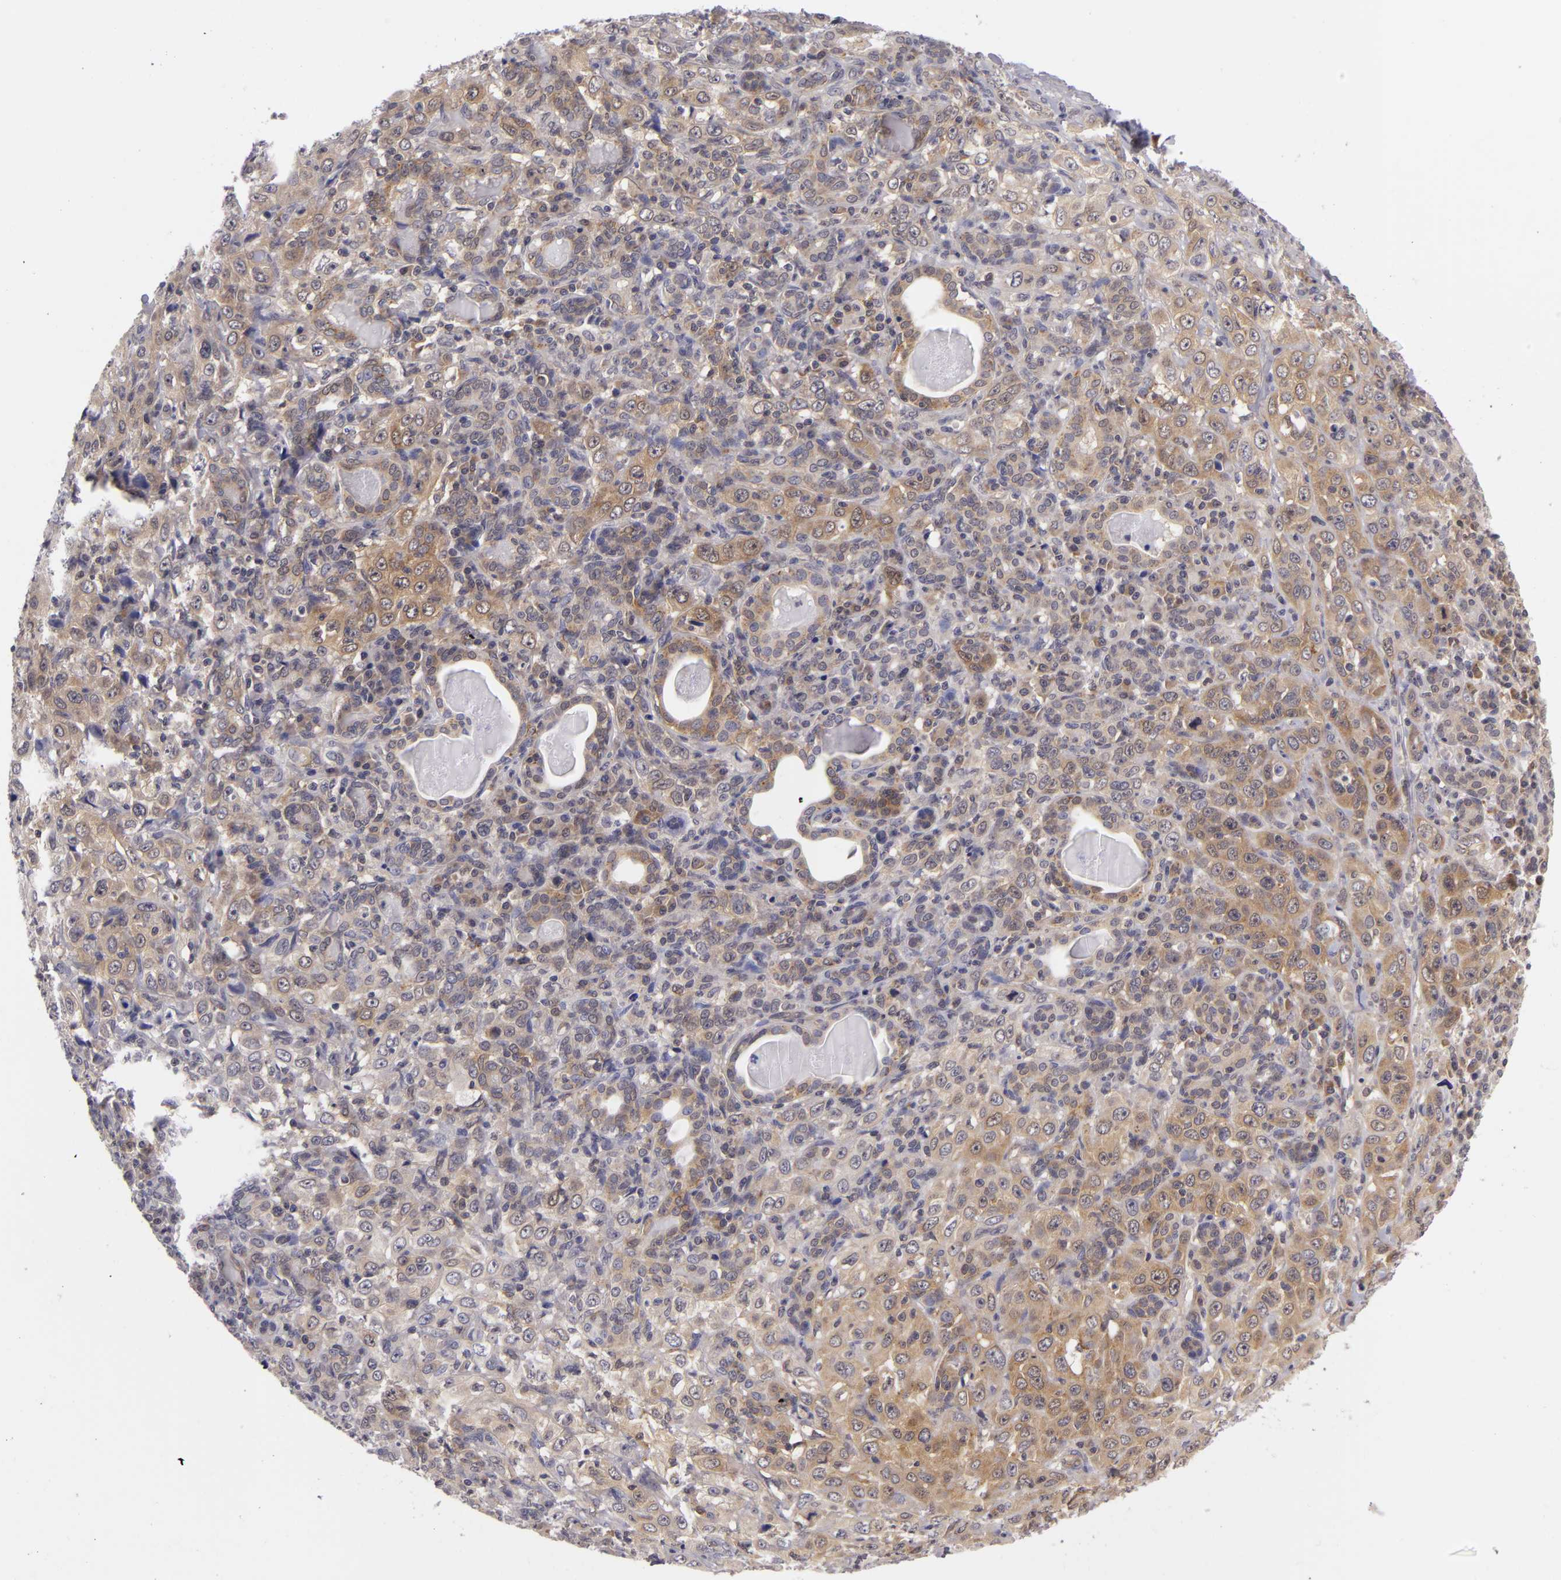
{"staining": {"intensity": "moderate", "quantity": ">75%", "location": "cytoplasmic/membranous"}, "tissue": "skin cancer", "cell_type": "Tumor cells", "image_type": "cancer", "snomed": [{"axis": "morphology", "description": "Squamous cell carcinoma, NOS"}, {"axis": "topography", "description": "Skin"}], "caption": "An image showing moderate cytoplasmic/membranous staining in approximately >75% of tumor cells in squamous cell carcinoma (skin), as visualized by brown immunohistochemical staining.", "gene": "BCL10", "patient": {"sex": "male", "age": 84}}